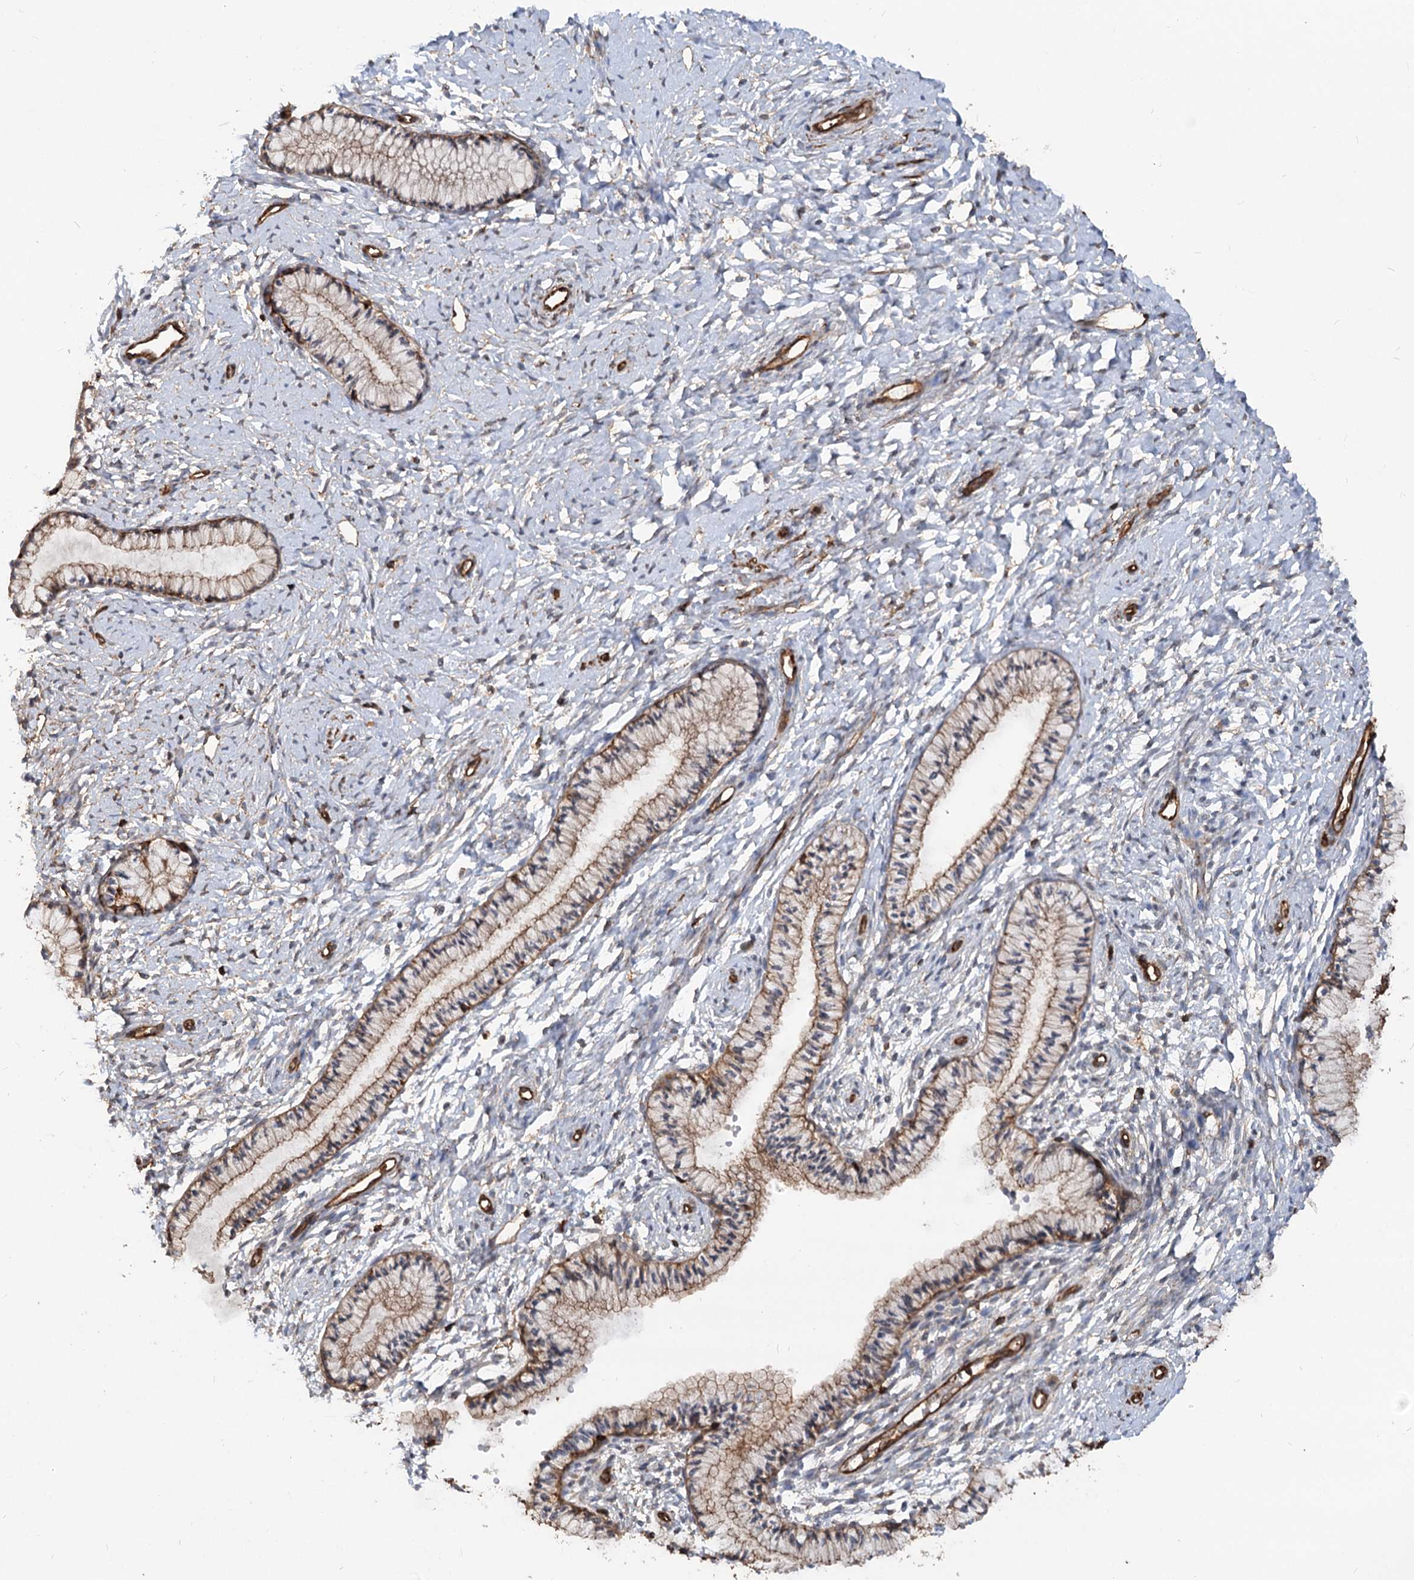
{"staining": {"intensity": "moderate", "quantity": "25%-75%", "location": "cytoplasmic/membranous"}, "tissue": "cervix", "cell_type": "Glandular cells", "image_type": "normal", "snomed": [{"axis": "morphology", "description": "Normal tissue, NOS"}, {"axis": "topography", "description": "Cervix"}], "caption": "Protein expression by immunohistochemistry (IHC) reveals moderate cytoplasmic/membranous expression in about 25%-75% of glandular cells in normal cervix. Immunohistochemistry stains the protein in brown and the nuclei are stained blue.", "gene": "WDR36", "patient": {"sex": "female", "age": 33}}